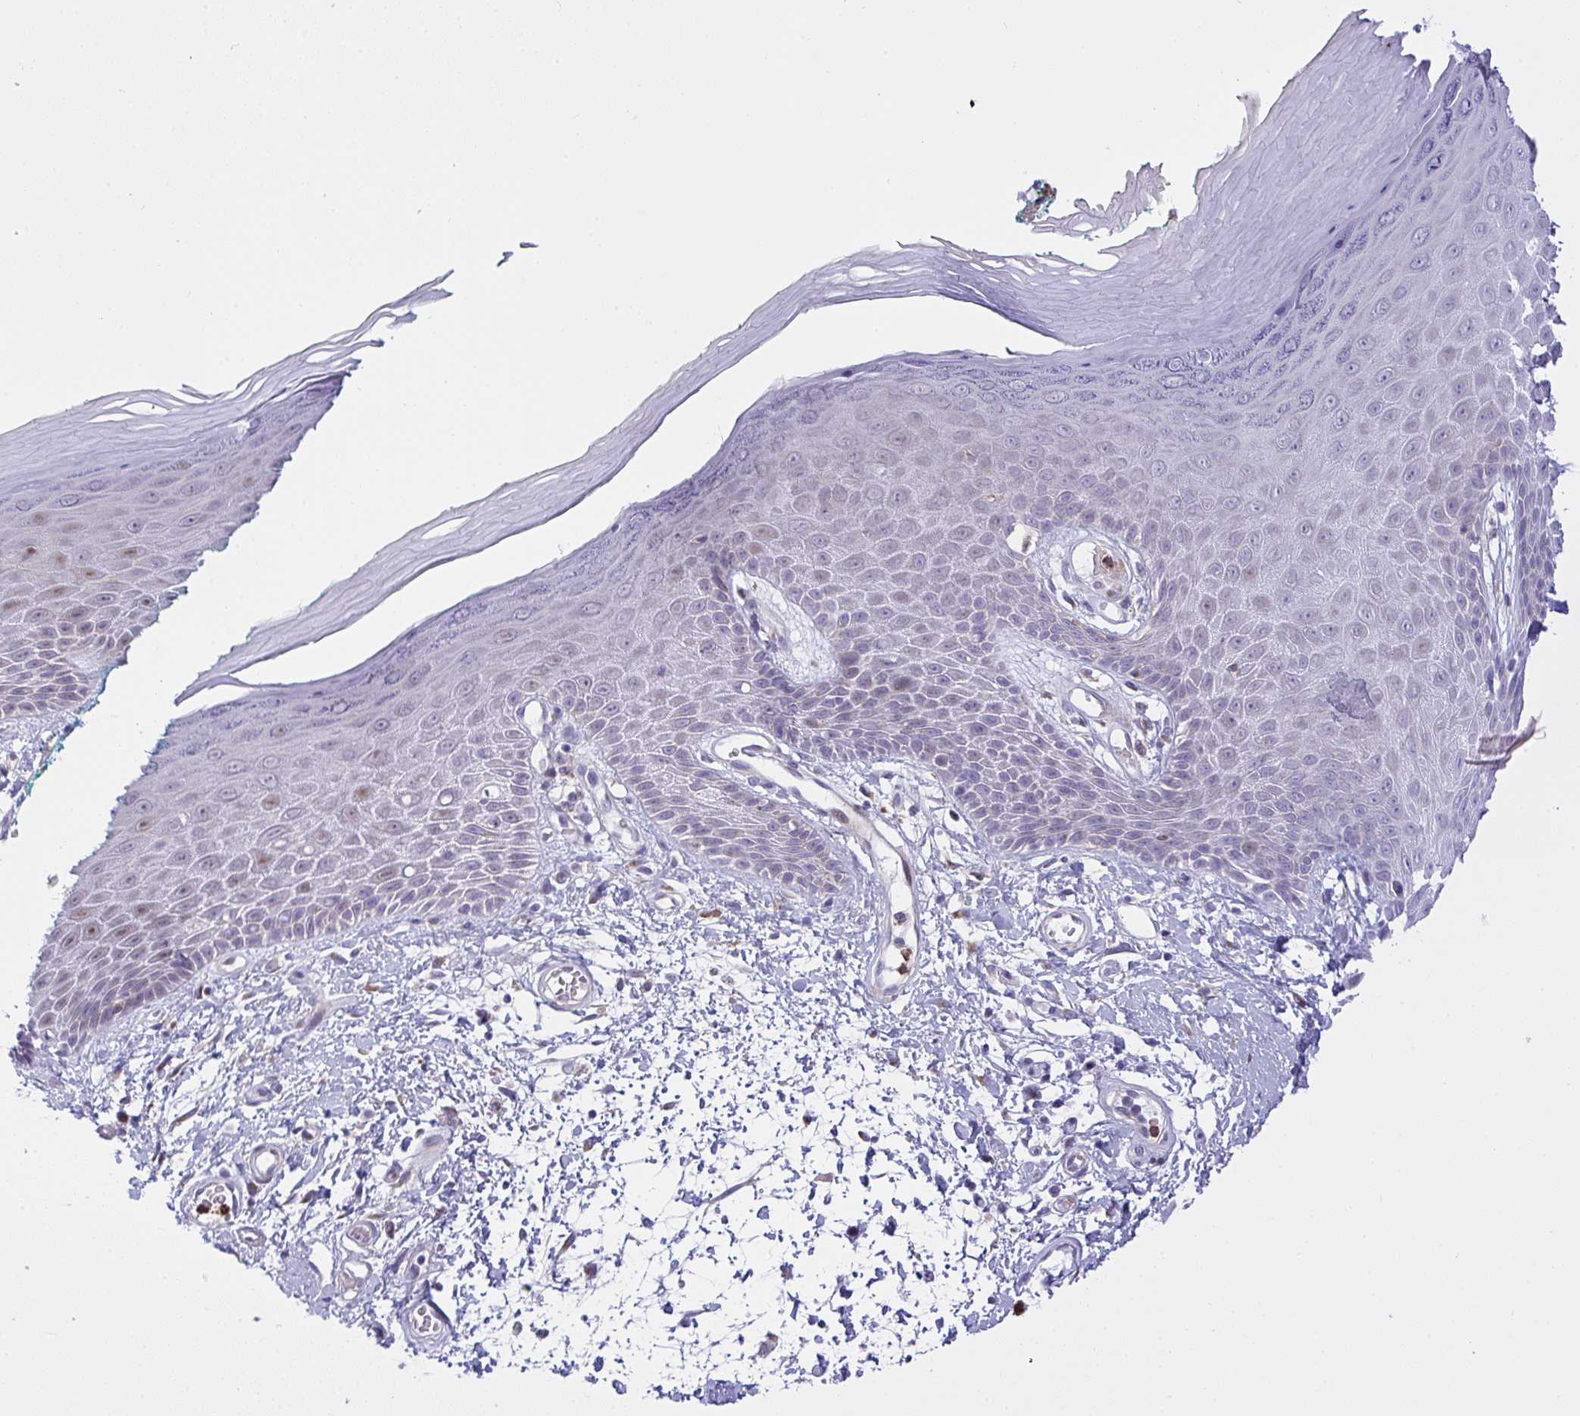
{"staining": {"intensity": "negative", "quantity": "none", "location": "none"}, "tissue": "skin", "cell_type": "Epidermal cells", "image_type": "normal", "snomed": [{"axis": "morphology", "description": "Normal tissue, NOS"}, {"axis": "topography", "description": "Anal"}, {"axis": "topography", "description": "Peripheral nerve tissue"}], "caption": "Immunohistochemistry image of unremarkable human skin stained for a protein (brown), which demonstrates no positivity in epidermal cells.", "gene": "ZNF554", "patient": {"sex": "male", "age": 78}}